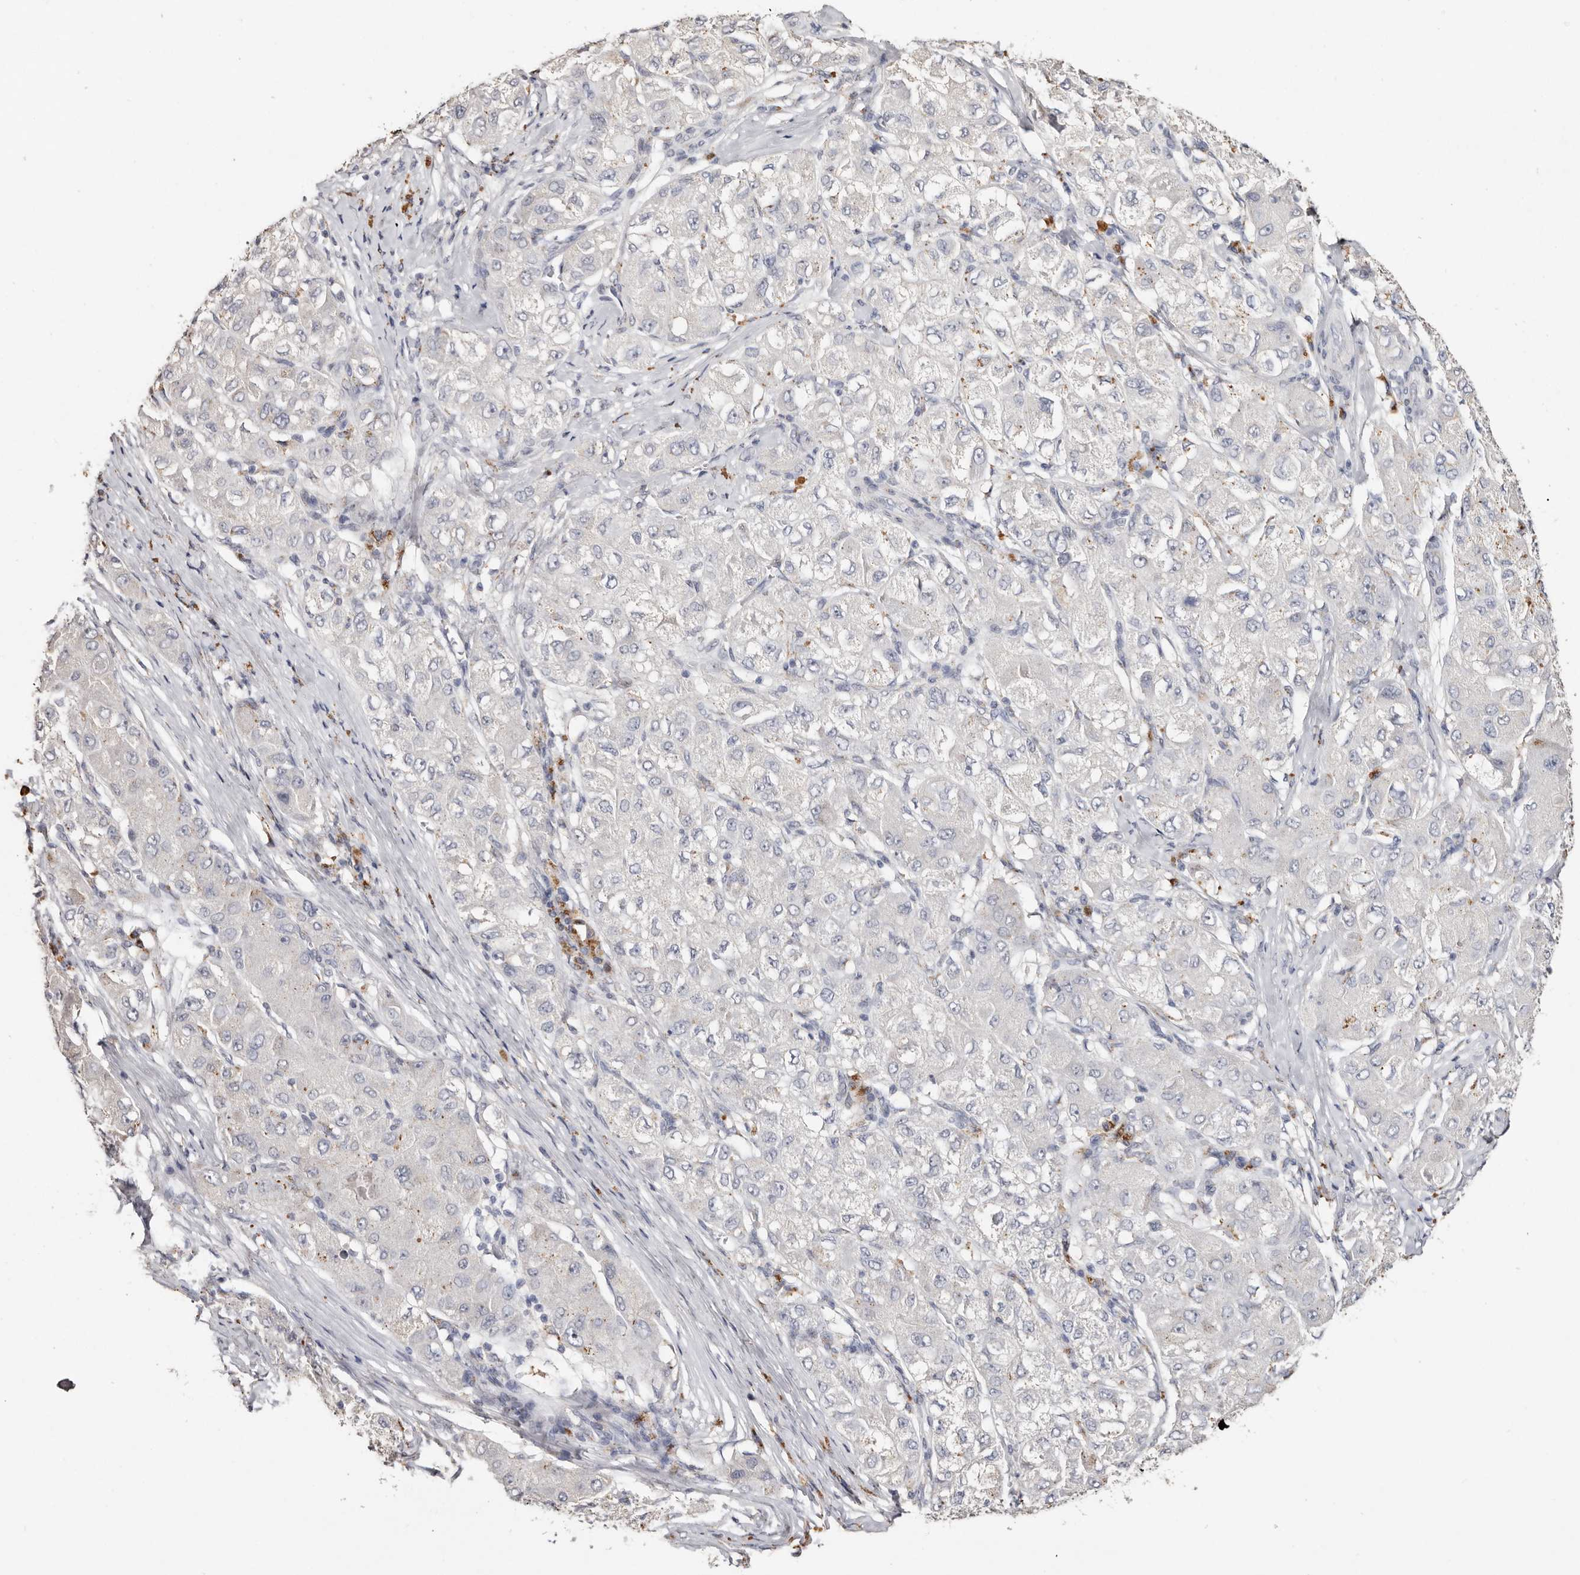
{"staining": {"intensity": "moderate", "quantity": "<25%", "location": "cytoplasmic/membranous"}, "tissue": "liver cancer", "cell_type": "Tumor cells", "image_type": "cancer", "snomed": [{"axis": "morphology", "description": "Carcinoma, Hepatocellular, NOS"}, {"axis": "topography", "description": "Liver"}], "caption": "IHC image of human liver hepatocellular carcinoma stained for a protein (brown), which demonstrates low levels of moderate cytoplasmic/membranous expression in about <25% of tumor cells.", "gene": "LGALS7B", "patient": {"sex": "male", "age": 80}}